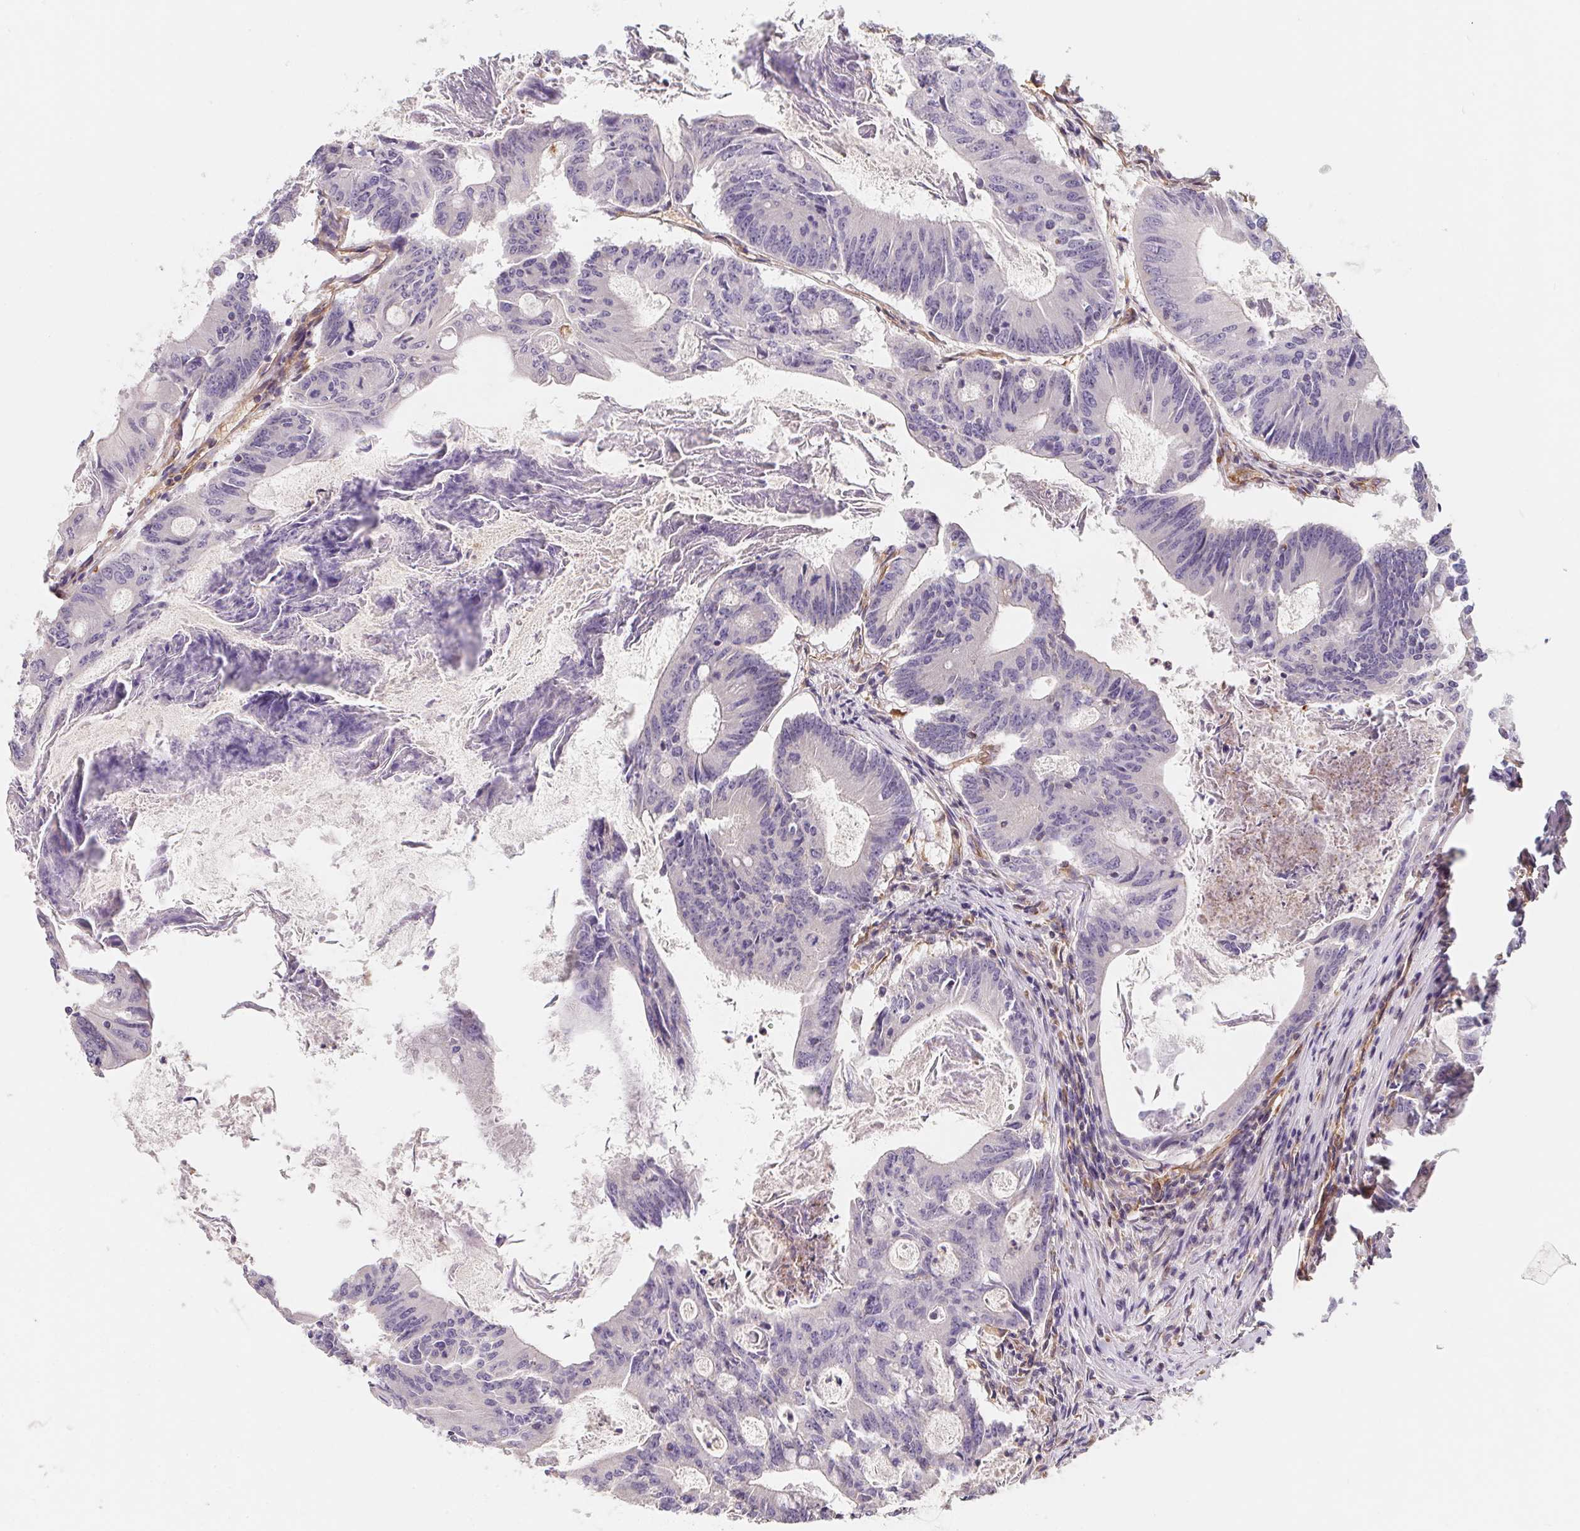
{"staining": {"intensity": "negative", "quantity": "none", "location": "none"}, "tissue": "colorectal cancer", "cell_type": "Tumor cells", "image_type": "cancer", "snomed": [{"axis": "morphology", "description": "Adenocarcinoma, NOS"}, {"axis": "topography", "description": "Colon"}], "caption": "DAB immunohistochemical staining of human colorectal cancer (adenocarcinoma) shows no significant expression in tumor cells. (Stains: DAB (3,3'-diaminobenzidine) IHC with hematoxylin counter stain, Microscopy: brightfield microscopy at high magnification).", "gene": "TBKBP1", "patient": {"sex": "female", "age": 70}}